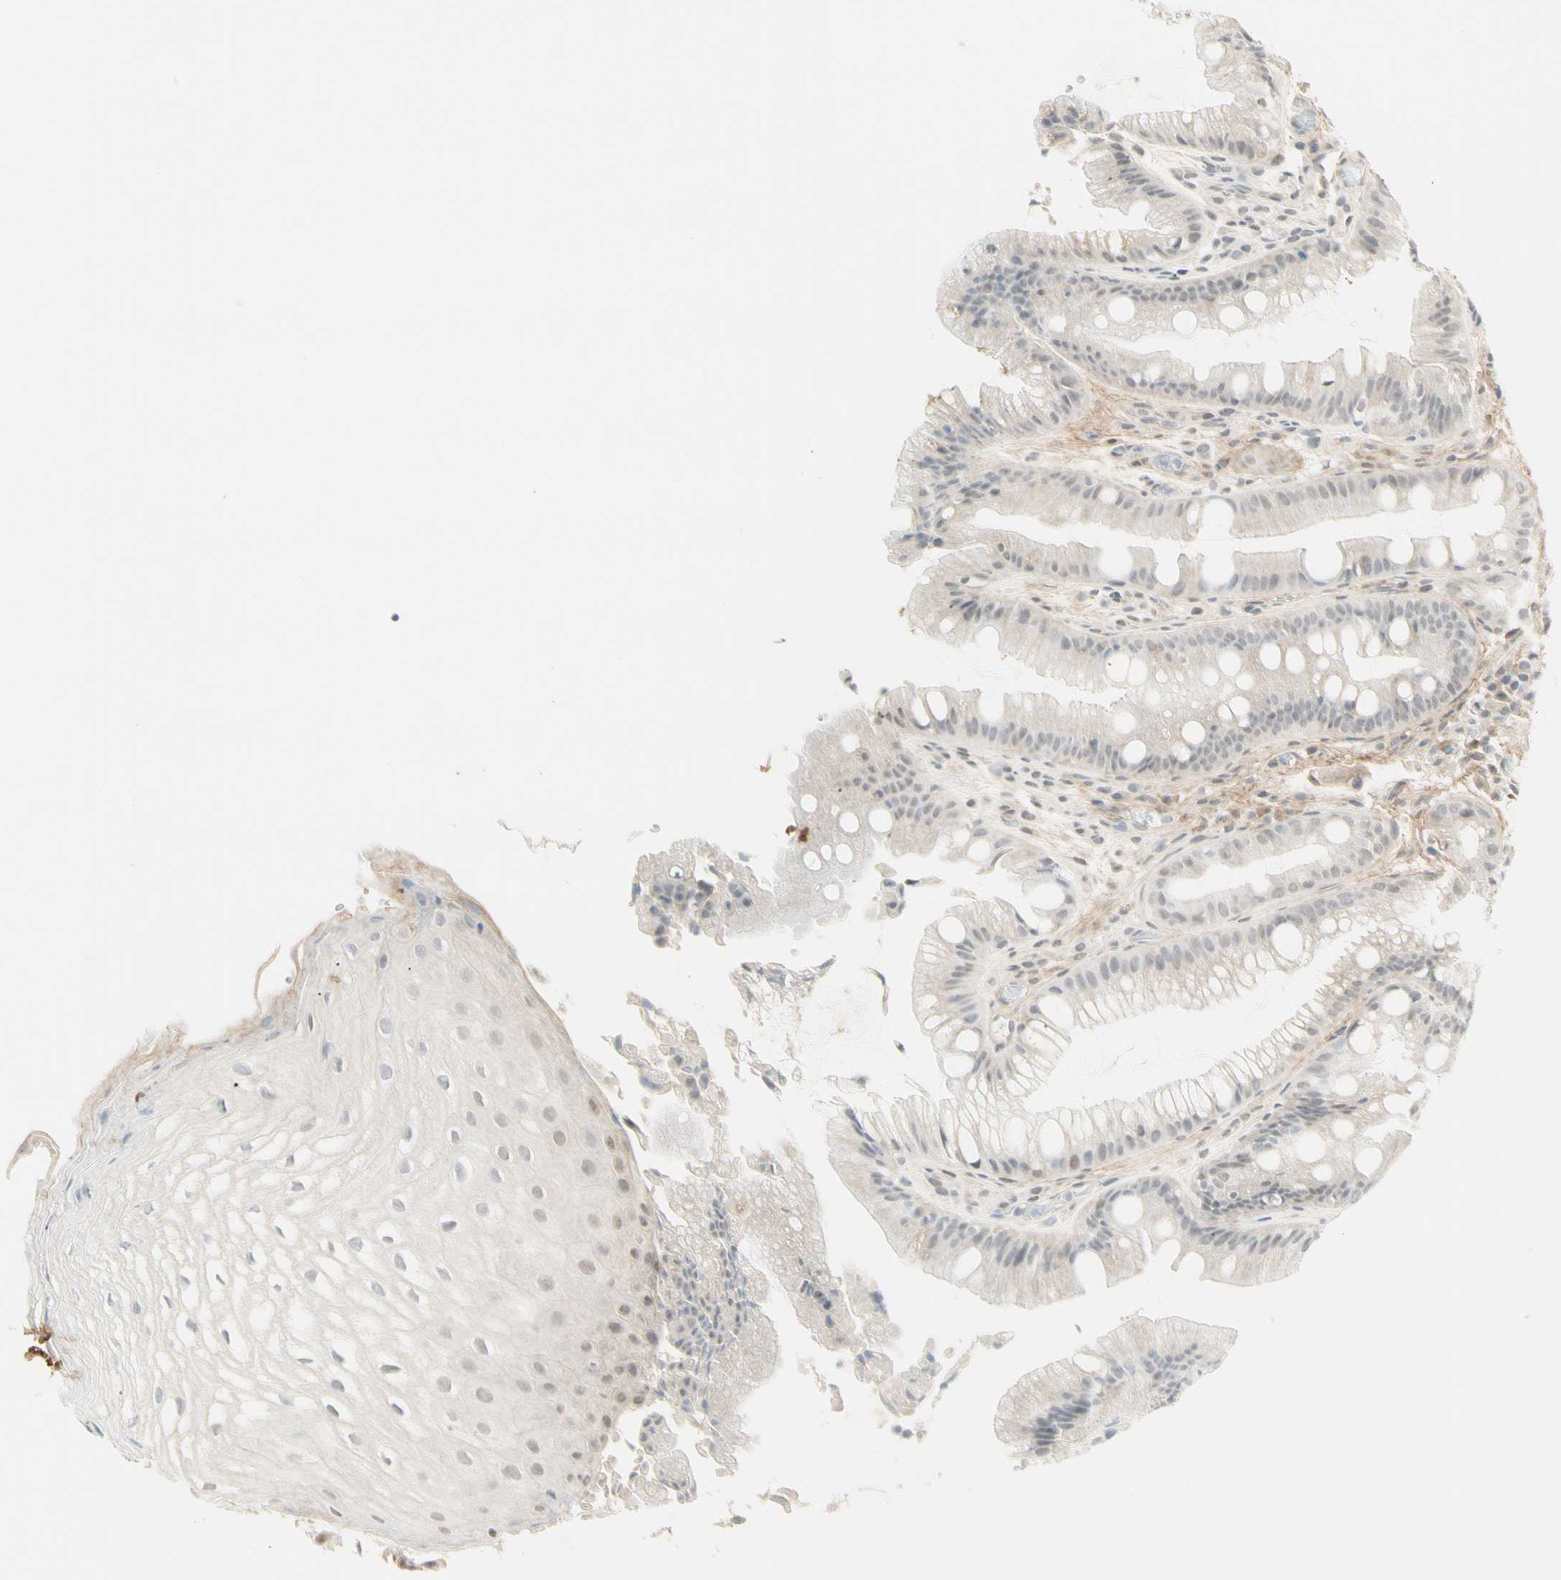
{"staining": {"intensity": "weak", "quantity": "<25%", "location": "nuclear"}, "tissue": "stomach", "cell_type": "Glandular cells", "image_type": "normal", "snomed": [{"axis": "morphology", "description": "Normal tissue, NOS"}, {"axis": "topography", "description": "Stomach, upper"}], "caption": "Immunohistochemistry image of benign stomach: human stomach stained with DAB exhibits no significant protein positivity in glandular cells.", "gene": "ASPN", "patient": {"sex": "male", "age": 72}}